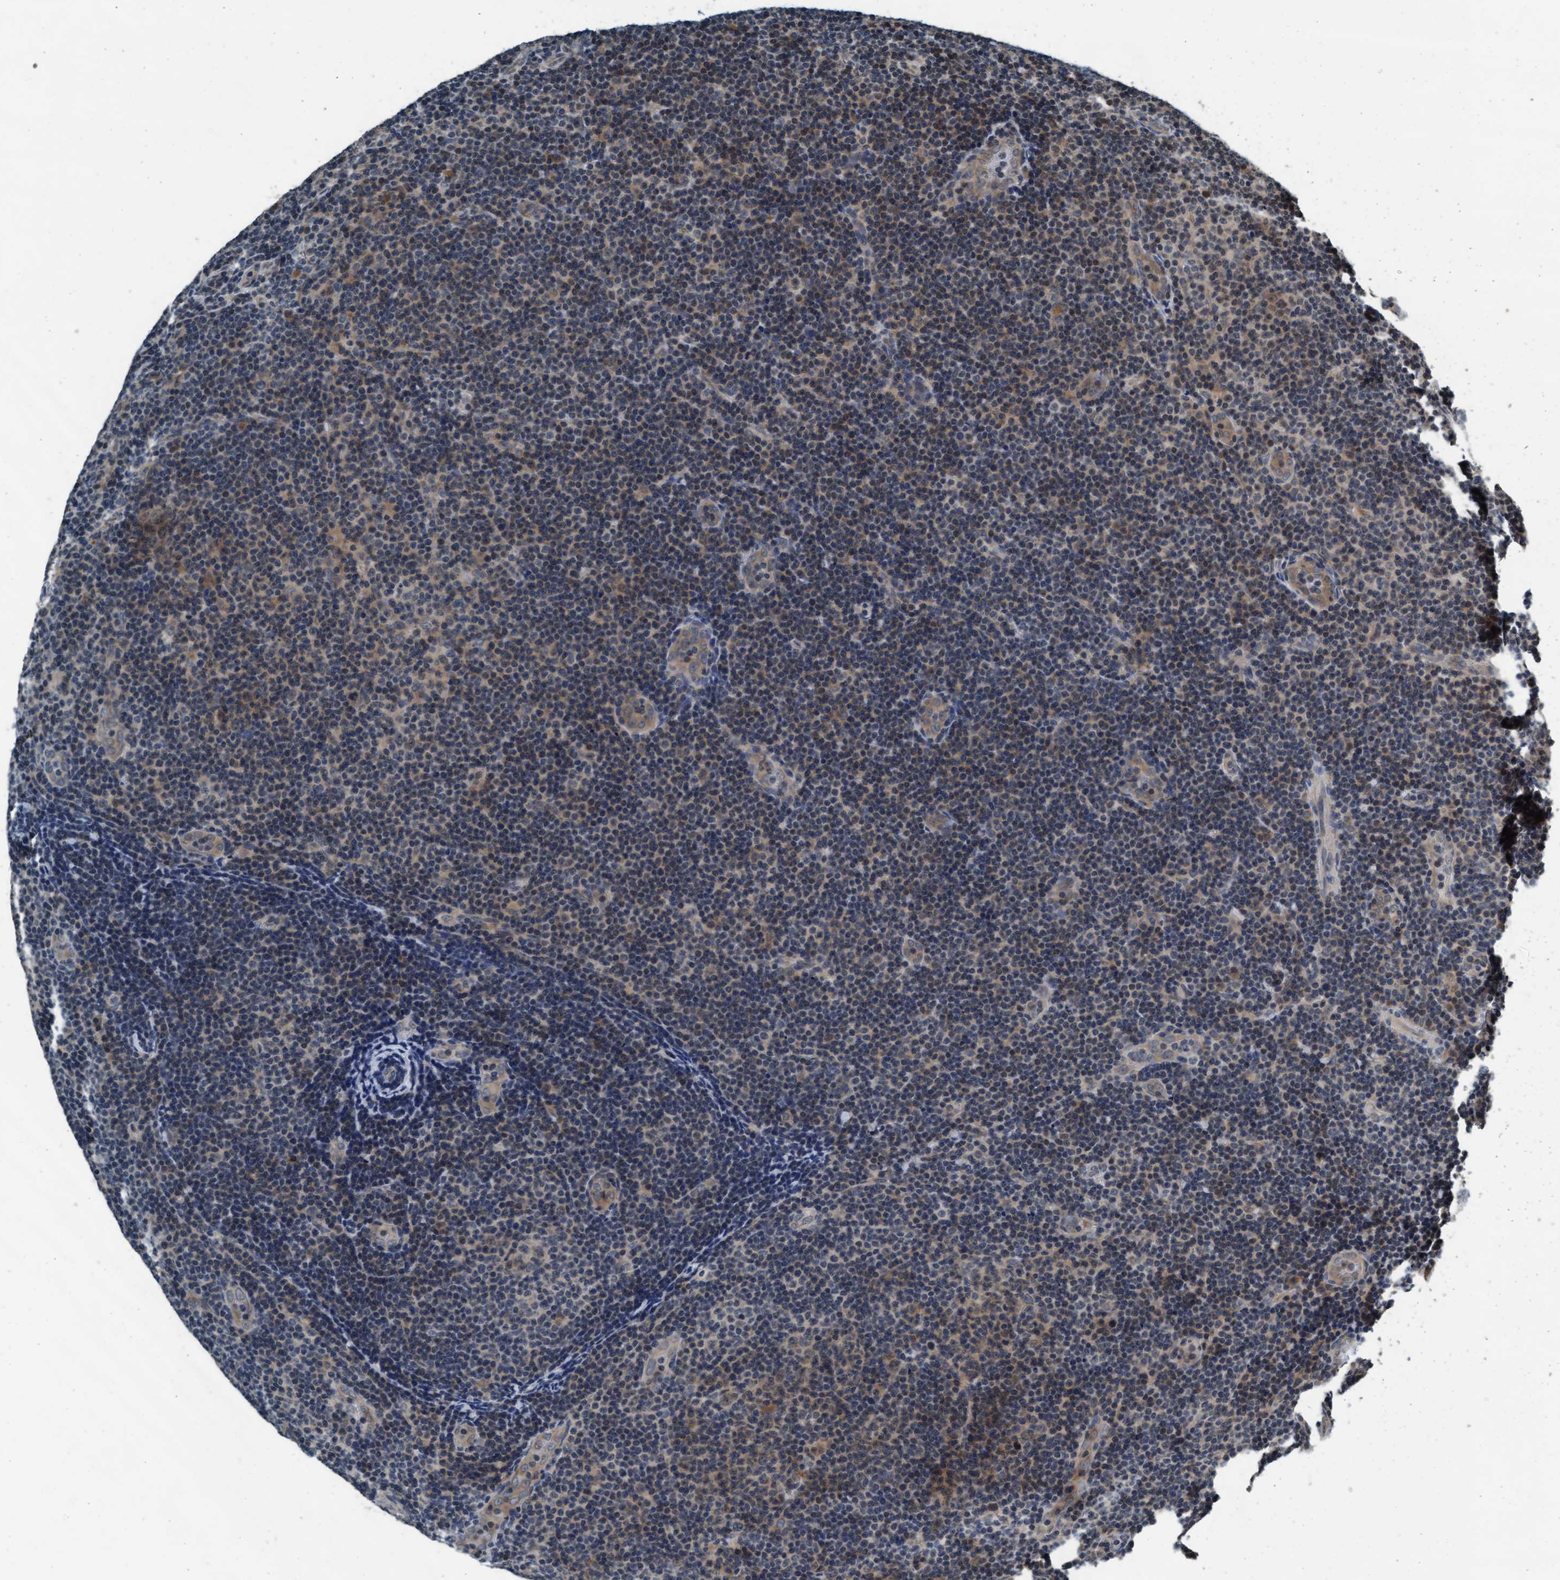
{"staining": {"intensity": "moderate", "quantity": "<25%", "location": "cytoplasmic/membranous"}, "tissue": "lymphoma", "cell_type": "Tumor cells", "image_type": "cancer", "snomed": [{"axis": "morphology", "description": "Hodgkin's disease, NOS"}, {"axis": "topography", "description": "Lymph node"}], "caption": "Tumor cells reveal low levels of moderate cytoplasmic/membranous positivity in approximately <25% of cells in lymphoma.", "gene": "WASF1", "patient": {"sex": "female", "age": 57}}